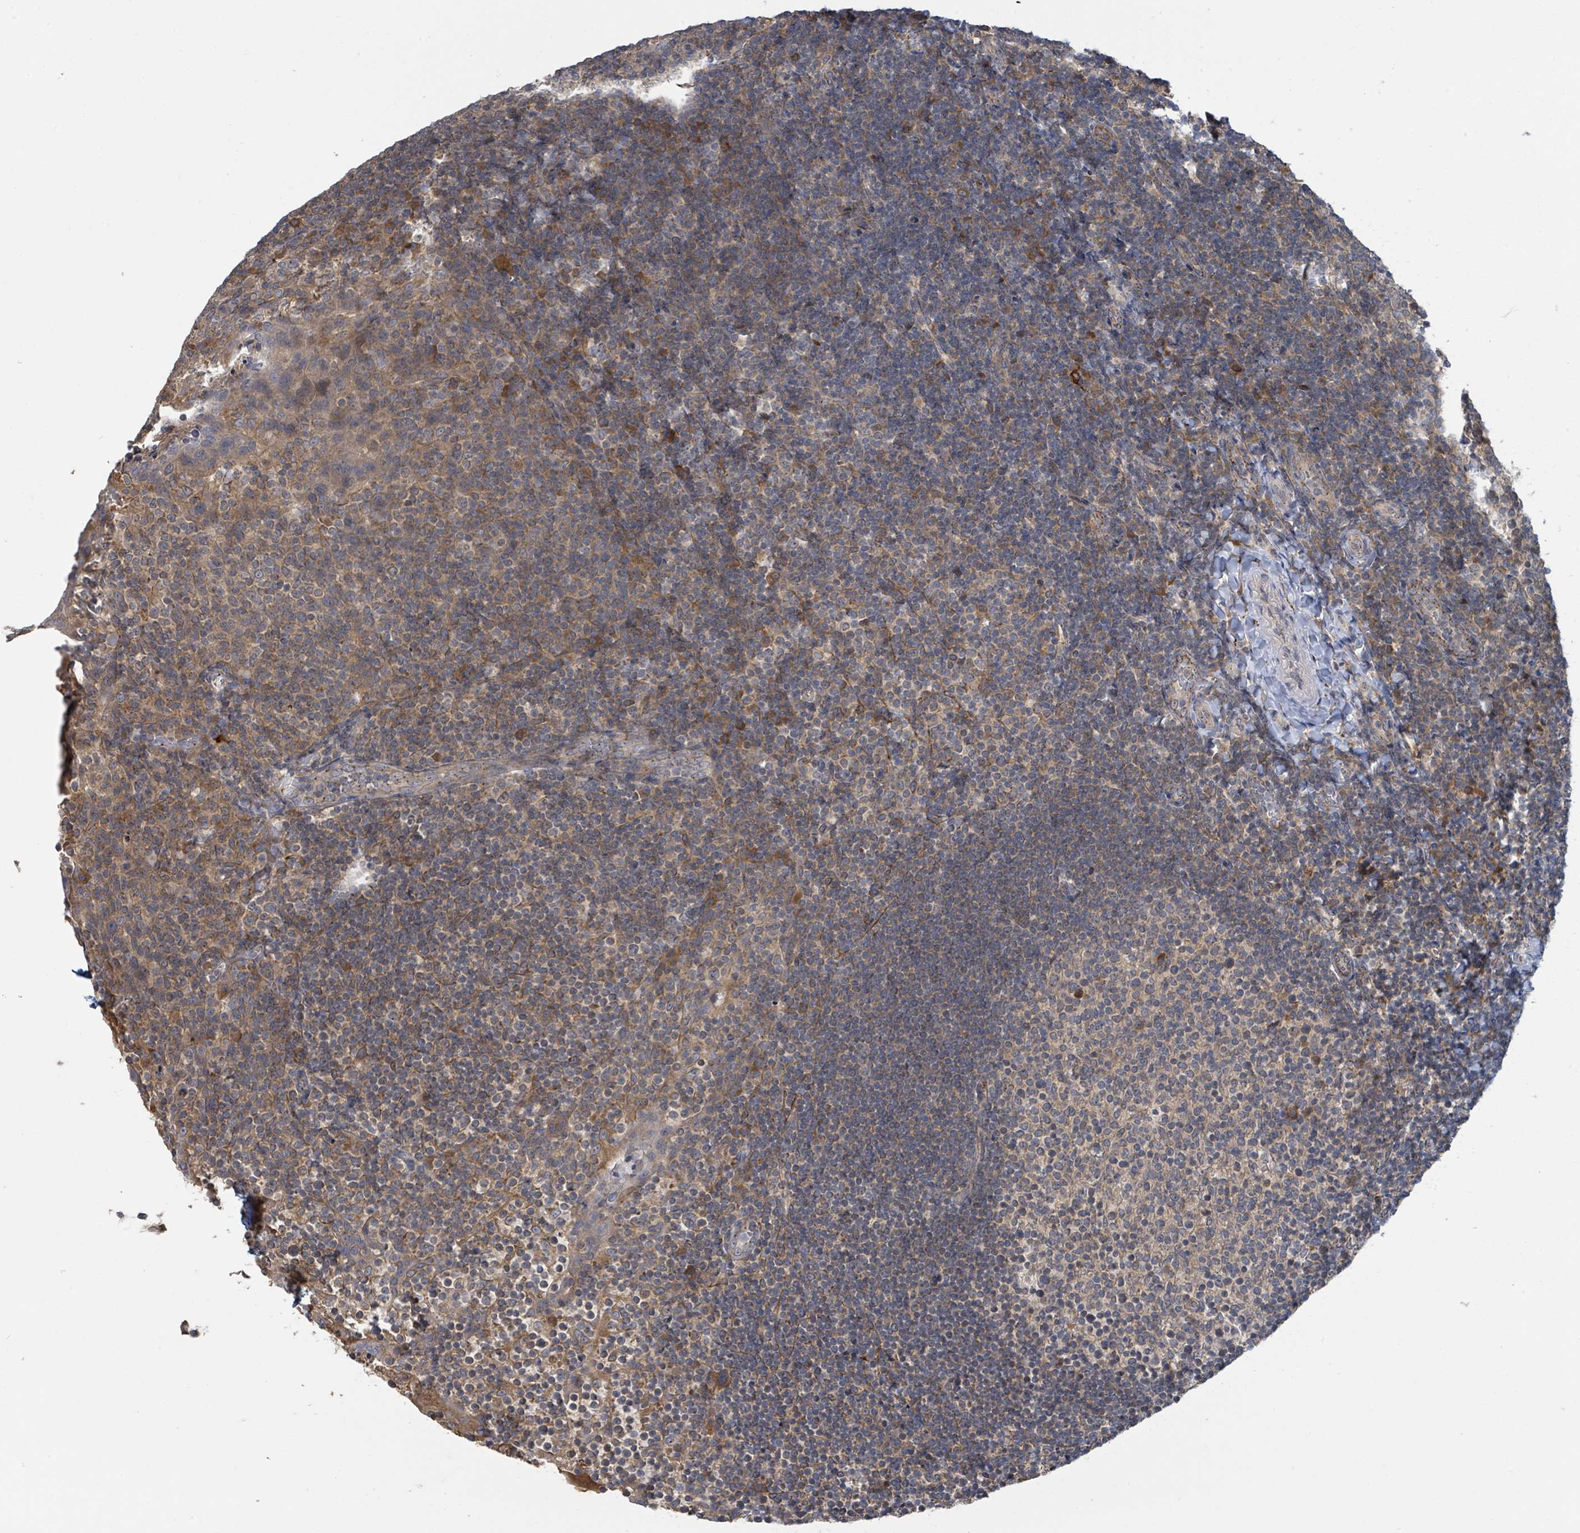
{"staining": {"intensity": "weak", "quantity": ">75%", "location": "cytoplasmic/membranous"}, "tissue": "tonsil", "cell_type": "Germinal center cells", "image_type": "normal", "snomed": [{"axis": "morphology", "description": "Normal tissue, NOS"}, {"axis": "topography", "description": "Tonsil"}], "caption": "Immunohistochemical staining of benign tonsil demonstrates >75% levels of weak cytoplasmic/membranous protein staining in about >75% of germinal center cells. The staining is performed using DAB brown chromogen to label protein expression. The nuclei are counter-stained blue using hematoxylin.", "gene": "CCDC121", "patient": {"sex": "female", "age": 10}}